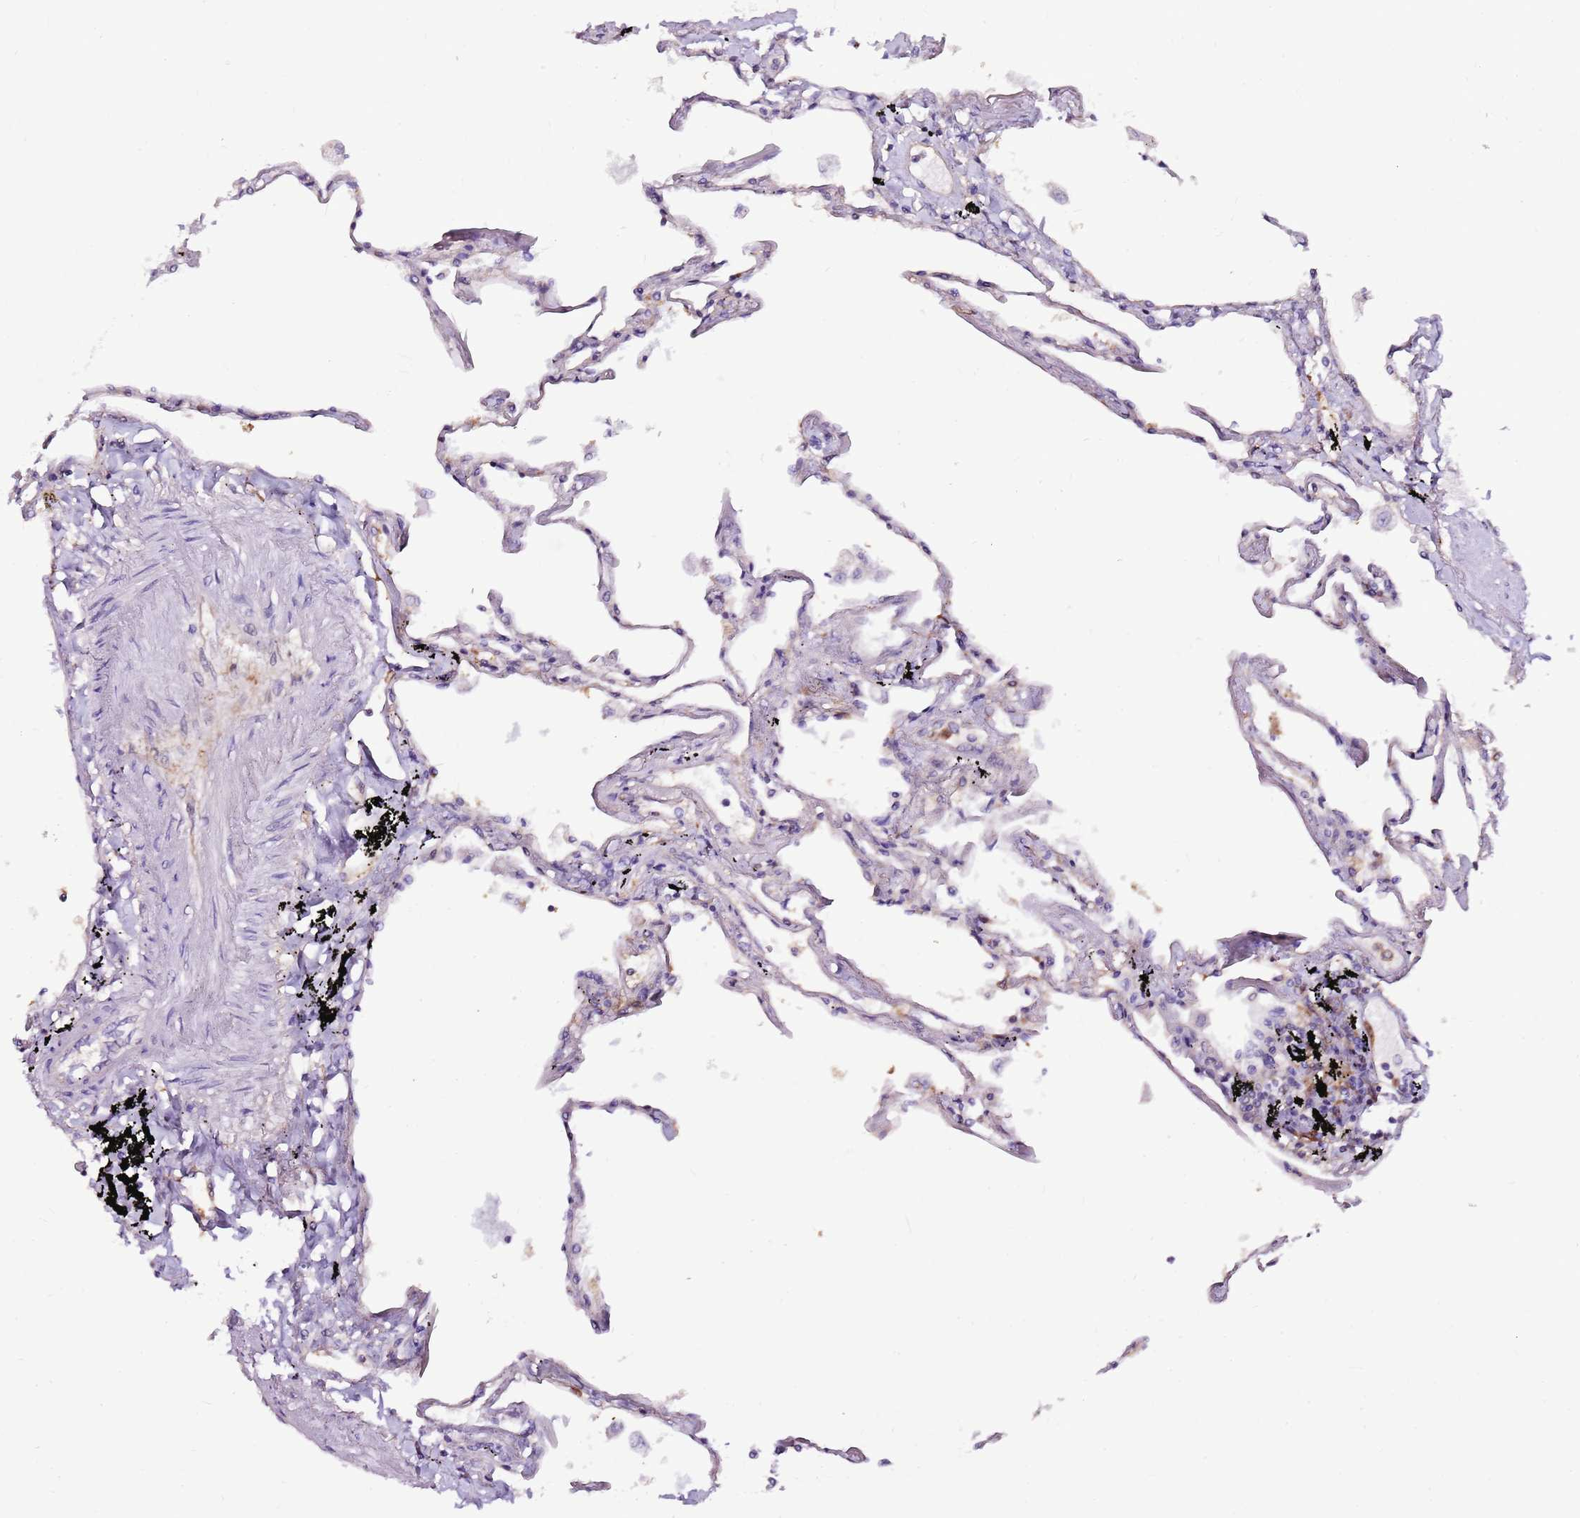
{"staining": {"intensity": "negative", "quantity": "none", "location": "none"}, "tissue": "lung", "cell_type": "Alveolar cells", "image_type": "normal", "snomed": [{"axis": "morphology", "description": "Normal tissue, NOS"}, {"axis": "topography", "description": "Lung"}], "caption": "Immunohistochemistry micrograph of benign lung: lung stained with DAB (3,3'-diaminobenzidine) shows no significant protein positivity in alveolar cells.", "gene": "ATXN2L", "patient": {"sex": "female", "age": 67}}